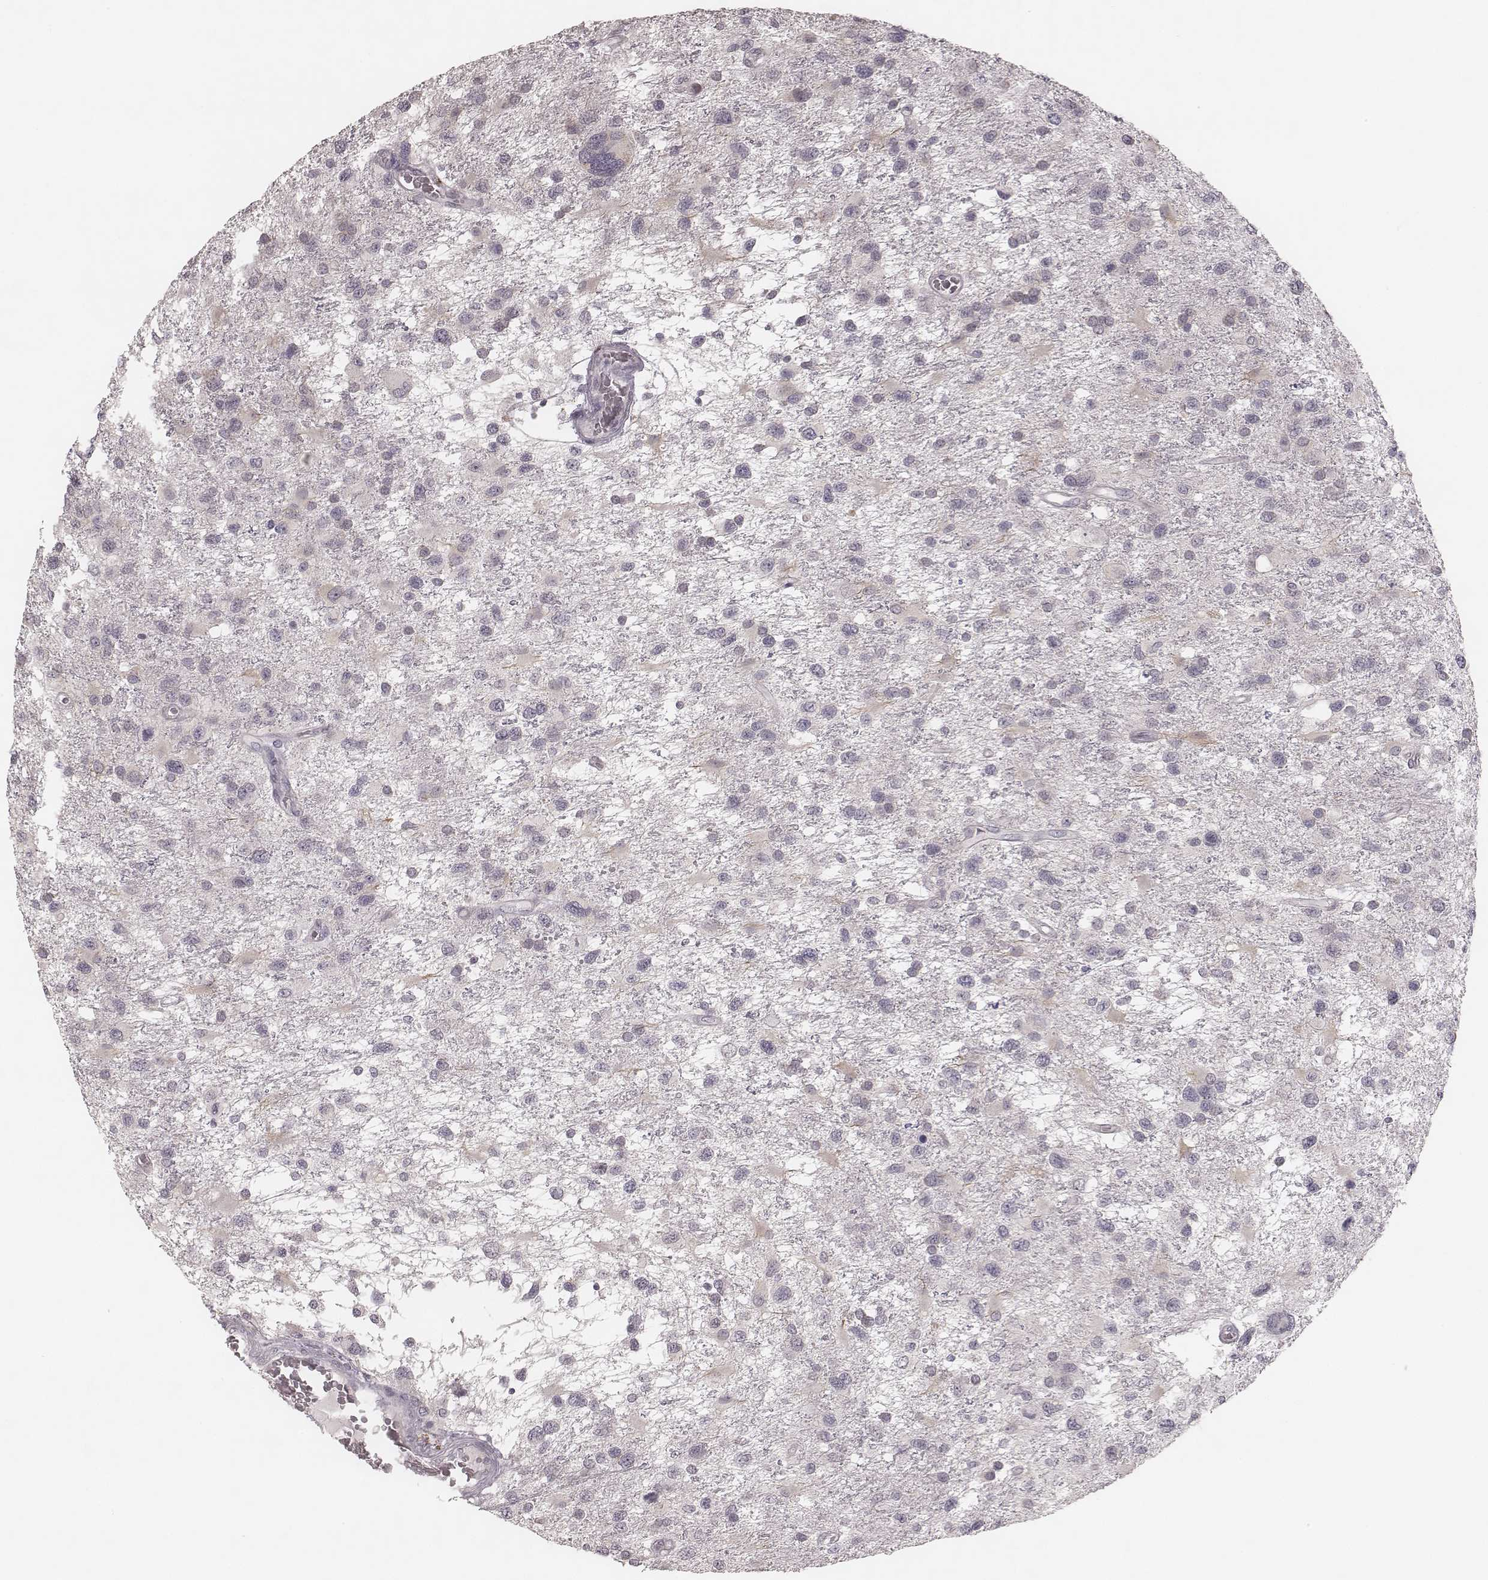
{"staining": {"intensity": "negative", "quantity": "none", "location": "none"}, "tissue": "glioma", "cell_type": "Tumor cells", "image_type": "cancer", "snomed": [{"axis": "morphology", "description": "Glioma, malignant, NOS"}, {"axis": "morphology", "description": "Glioma, malignant, High grade"}, {"axis": "topography", "description": "Brain"}], "caption": "Glioma stained for a protein using immunohistochemistry (IHC) displays no positivity tumor cells.", "gene": "ACACB", "patient": {"sex": "female", "age": 71}}